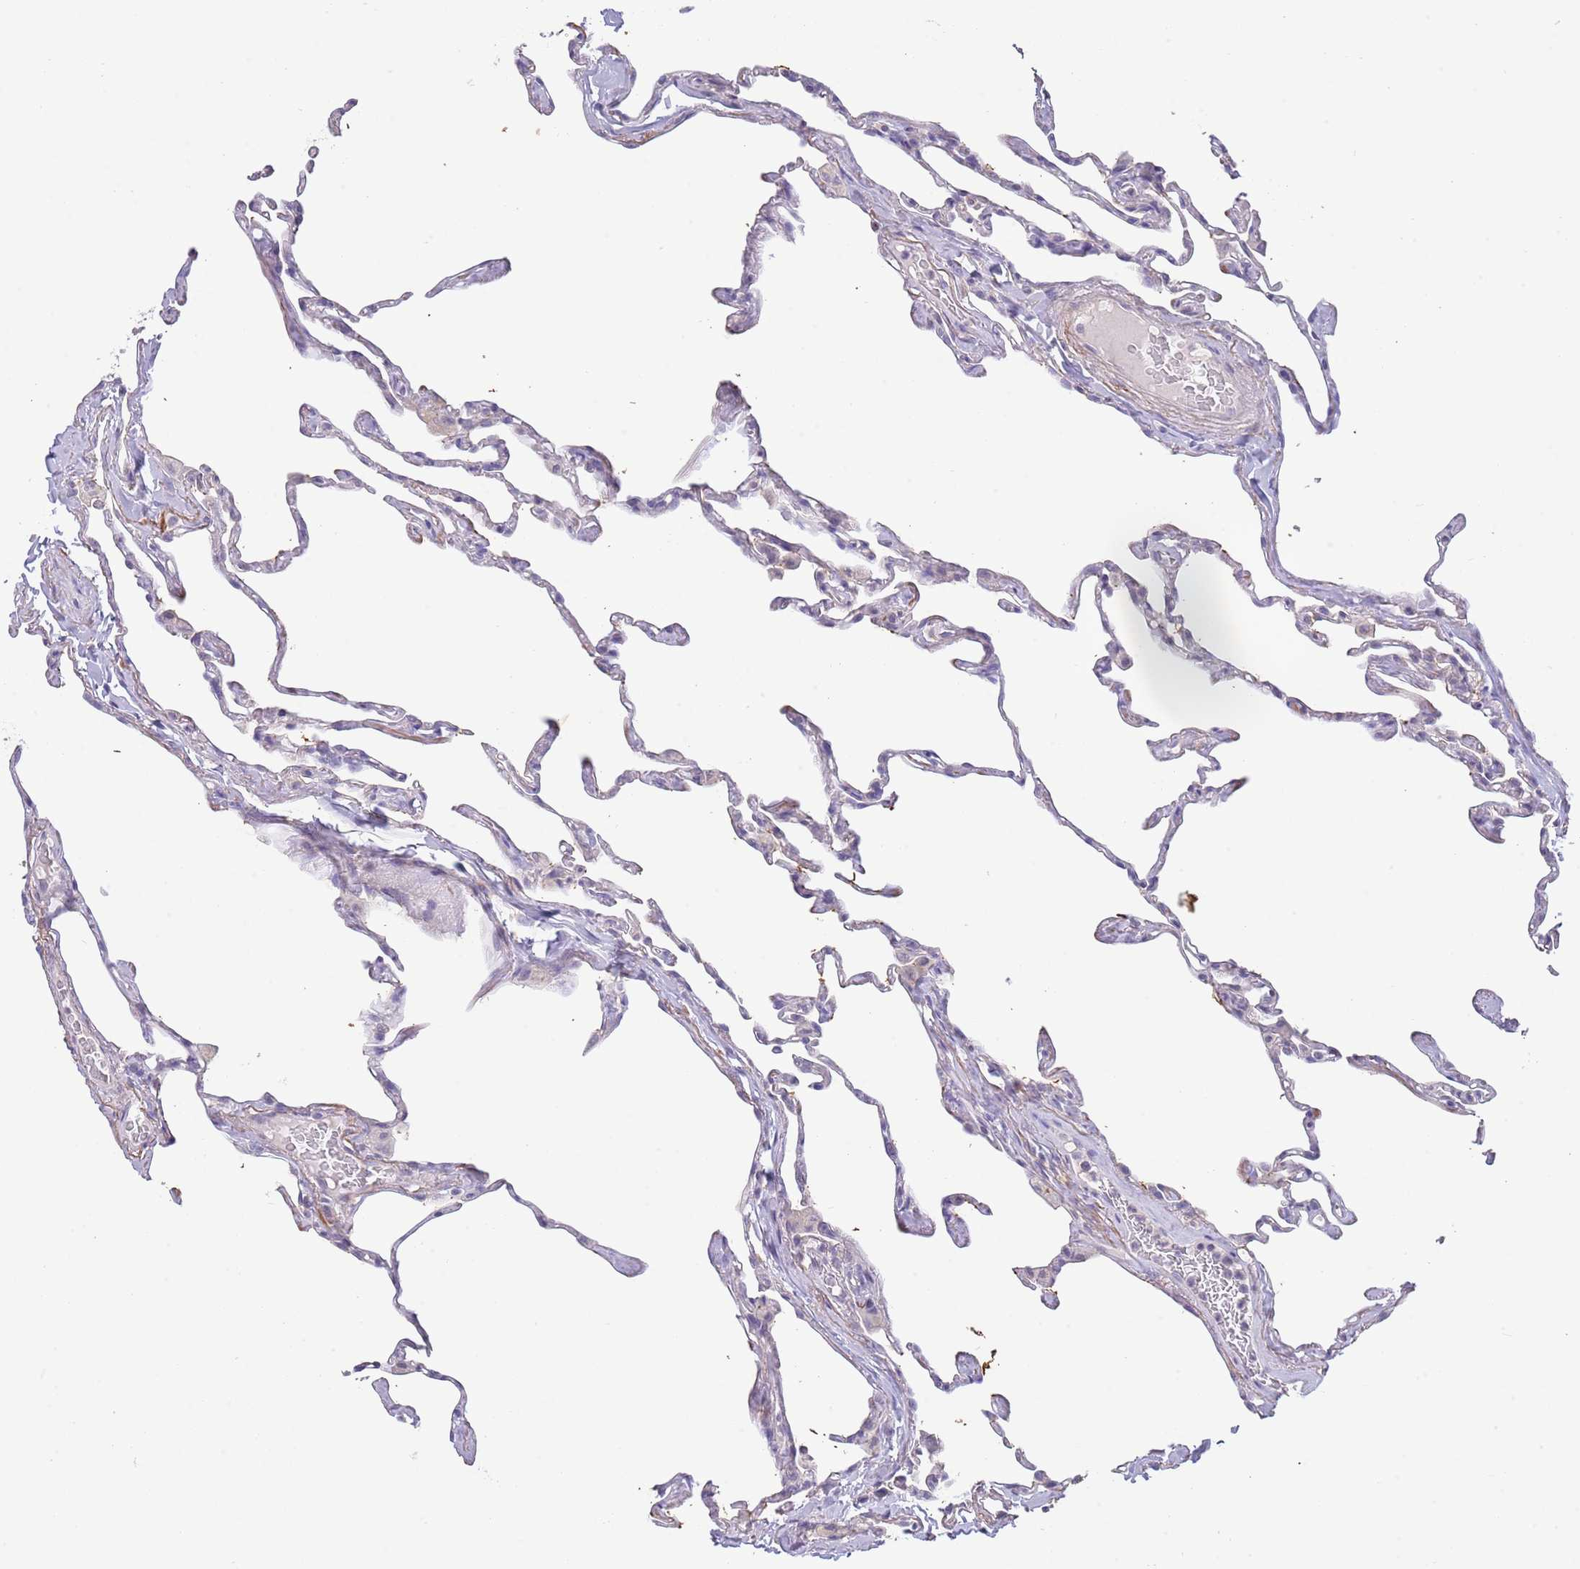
{"staining": {"intensity": "negative", "quantity": "none", "location": "none"}, "tissue": "lung", "cell_type": "Alveolar cells", "image_type": "normal", "snomed": [{"axis": "morphology", "description": "Normal tissue, NOS"}, {"axis": "topography", "description": "Lung"}], "caption": "IHC photomicrograph of normal human lung stained for a protein (brown), which shows no positivity in alveolar cells.", "gene": "PIMREG", "patient": {"sex": "male", "age": 65}}